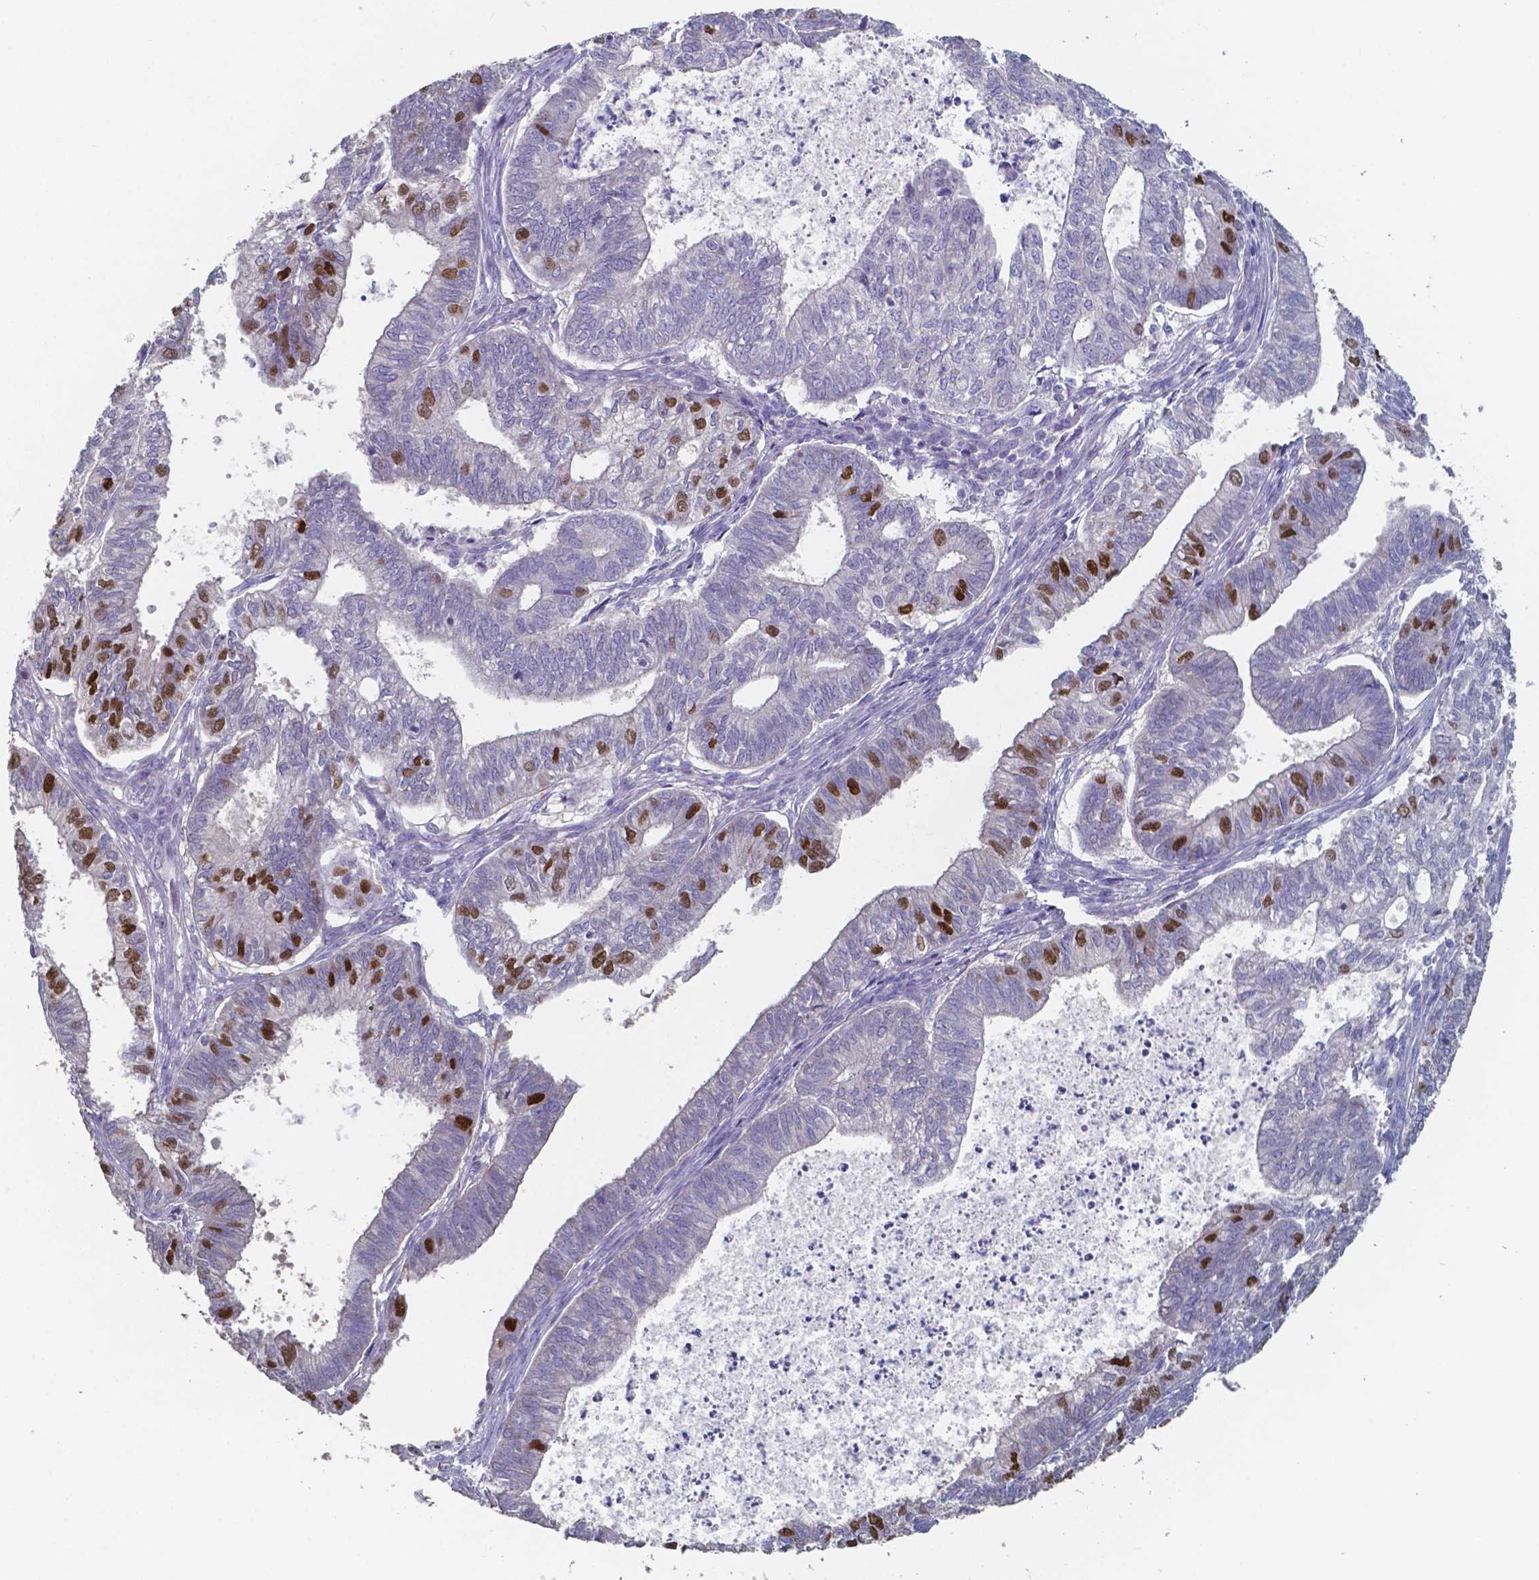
{"staining": {"intensity": "strong", "quantity": "<25%", "location": "nuclear"}, "tissue": "ovarian cancer", "cell_type": "Tumor cells", "image_type": "cancer", "snomed": [{"axis": "morphology", "description": "Carcinoma, endometroid"}, {"axis": "topography", "description": "Ovary"}], "caption": "DAB (3,3'-diaminobenzidine) immunohistochemical staining of human ovarian endometroid carcinoma demonstrates strong nuclear protein expression in about <25% of tumor cells.", "gene": "FOXJ1", "patient": {"sex": "female", "age": 64}}